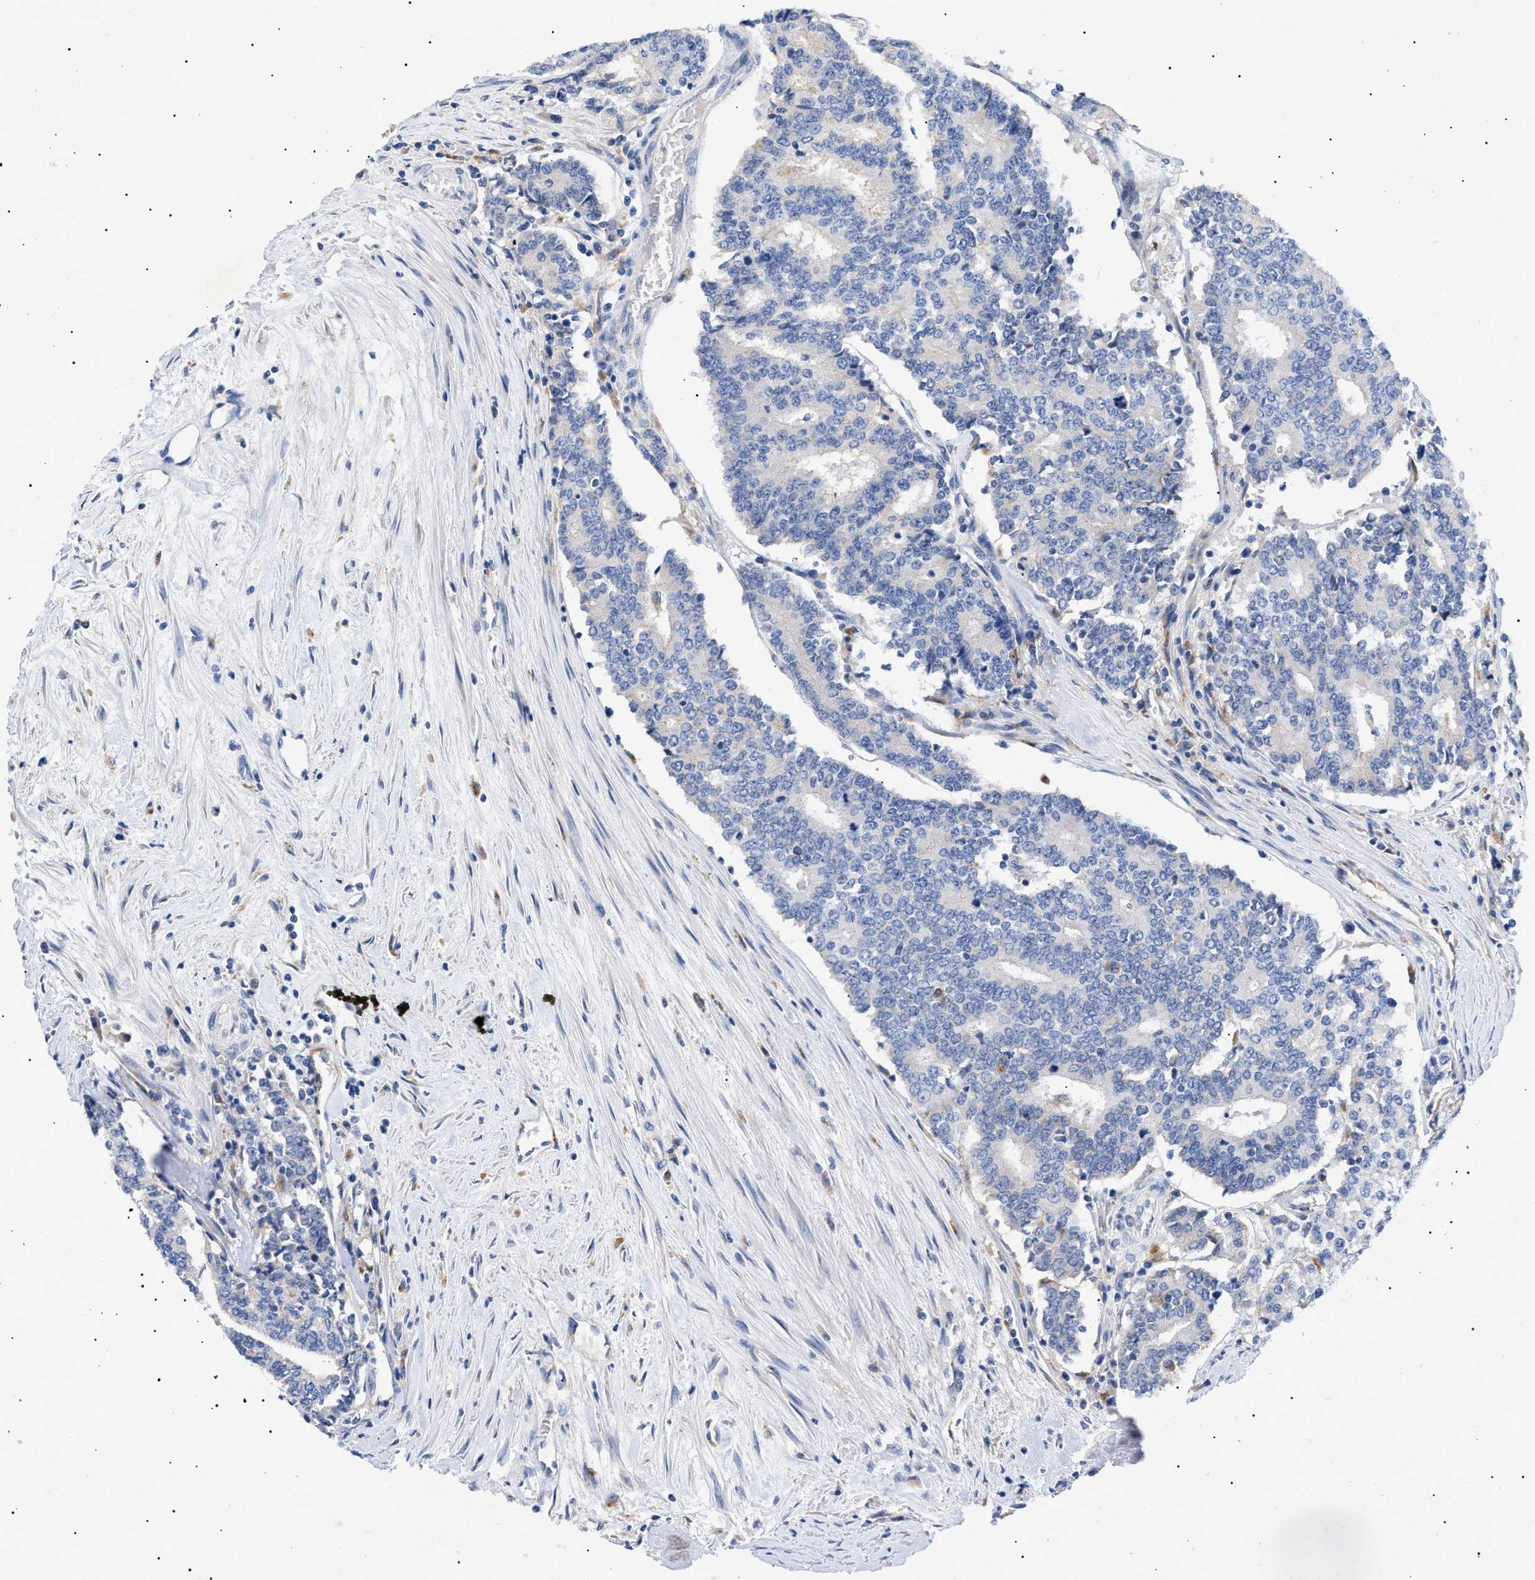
{"staining": {"intensity": "negative", "quantity": "none", "location": "none"}, "tissue": "prostate cancer", "cell_type": "Tumor cells", "image_type": "cancer", "snomed": [{"axis": "morphology", "description": "Normal tissue, NOS"}, {"axis": "morphology", "description": "Adenocarcinoma, High grade"}, {"axis": "topography", "description": "Prostate"}, {"axis": "topography", "description": "Seminal veicle"}], "caption": "An IHC micrograph of prostate cancer (adenocarcinoma (high-grade)) is shown. There is no staining in tumor cells of prostate cancer (adenocarcinoma (high-grade)).", "gene": "ACKR1", "patient": {"sex": "male", "age": 55}}